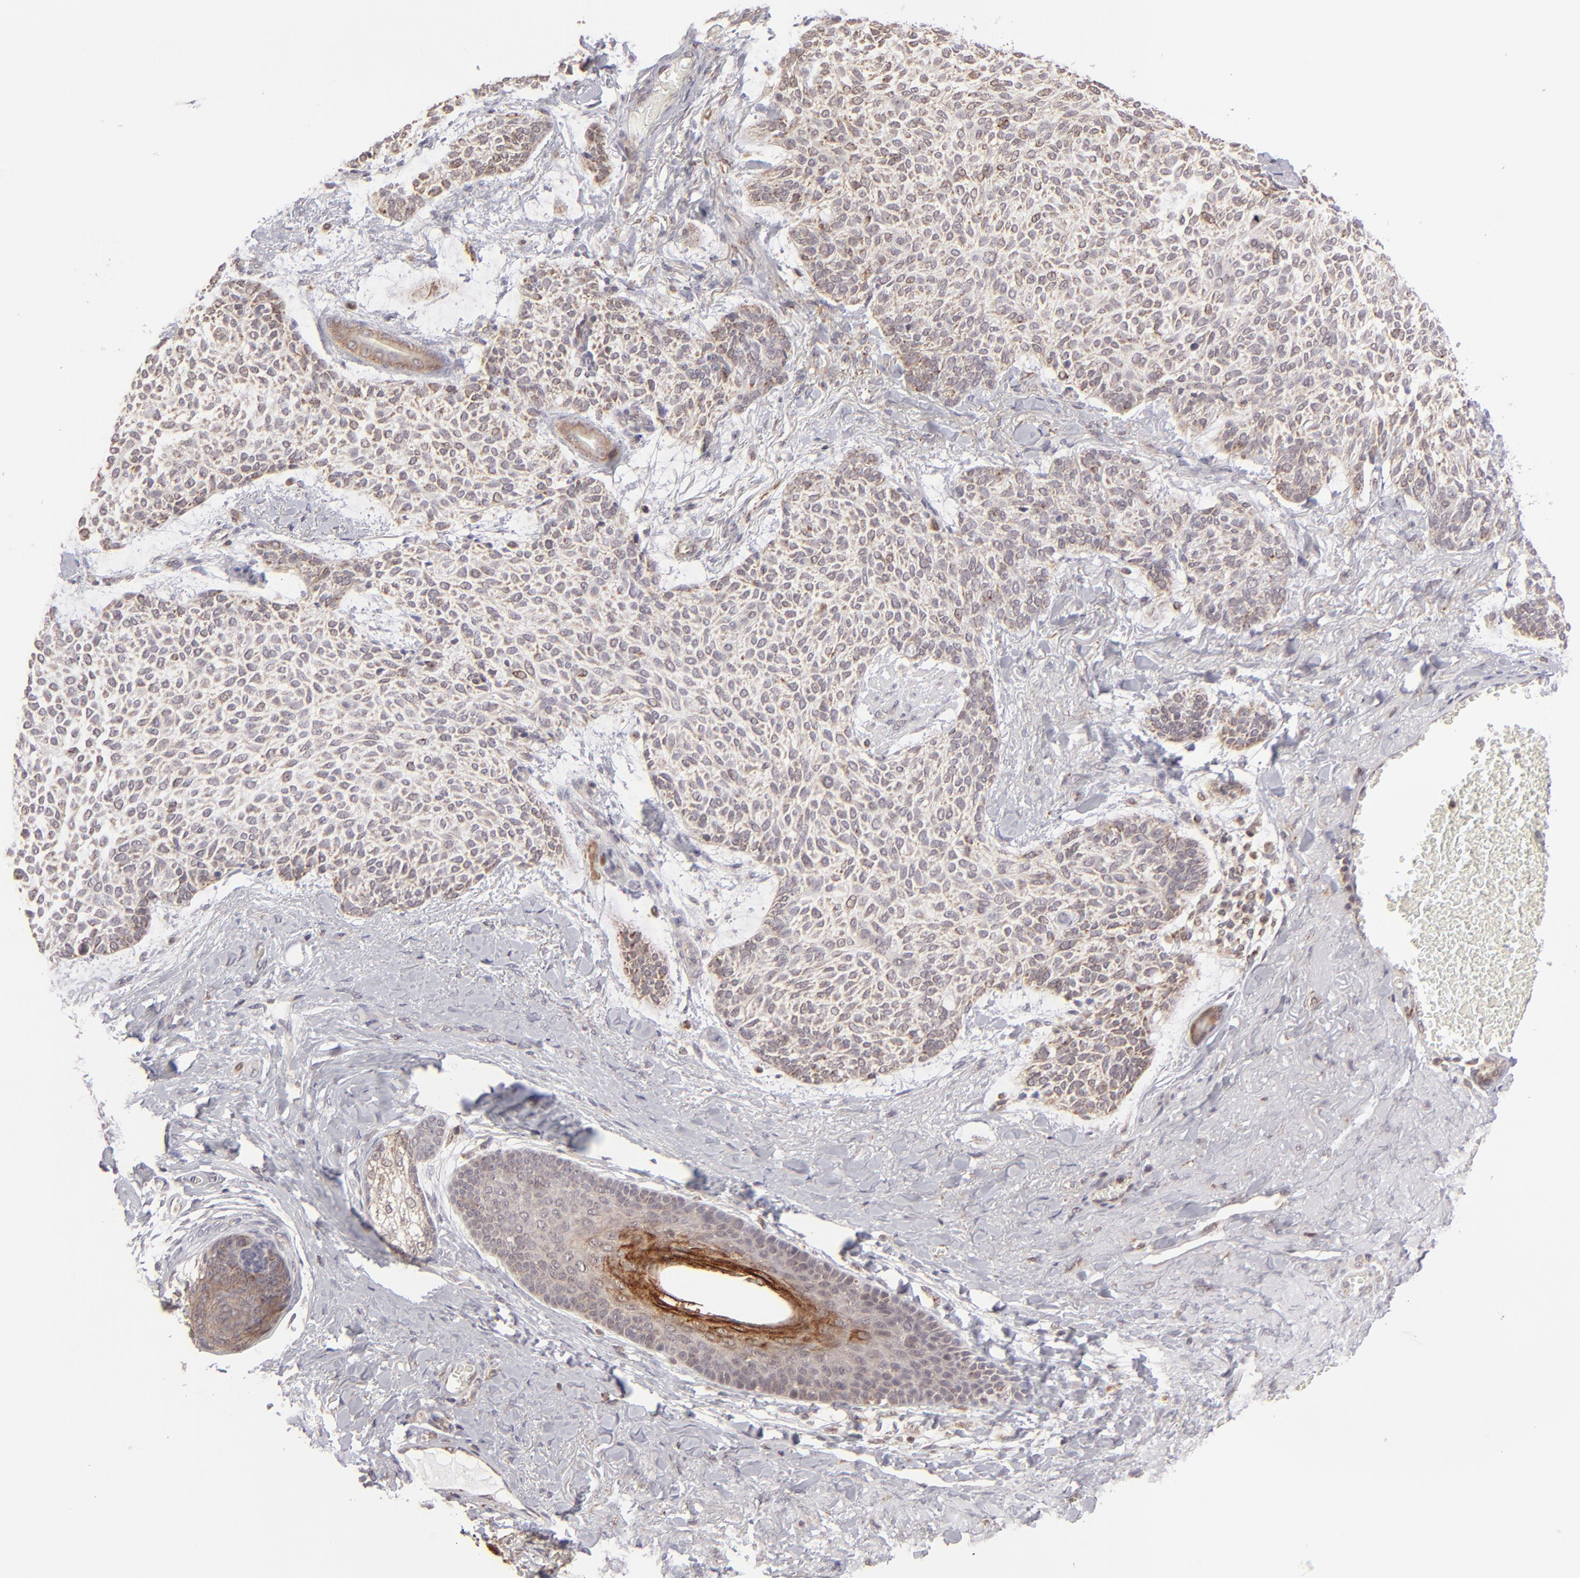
{"staining": {"intensity": "weak", "quantity": ">75%", "location": "cytoplasmic/membranous"}, "tissue": "skin cancer", "cell_type": "Tumor cells", "image_type": "cancer", "snomed": [{"axis": "morphology", "description": "Normal tissue, NOS"}, {"axis": "morphology", "description": "Basal cell carcinoma"}, {"axis": "topography", "description": "Skin"}], "caption": "Immunohistochemistry histopathology image of skin basal cell carcinoma stained for a protein (brown), which demonstrates low levels of weak cytoplasmic/membranous expression in about >75% of tumor cells.", "gene": "SLC15A1", "patient": {"sex": "female", "age": 70}}